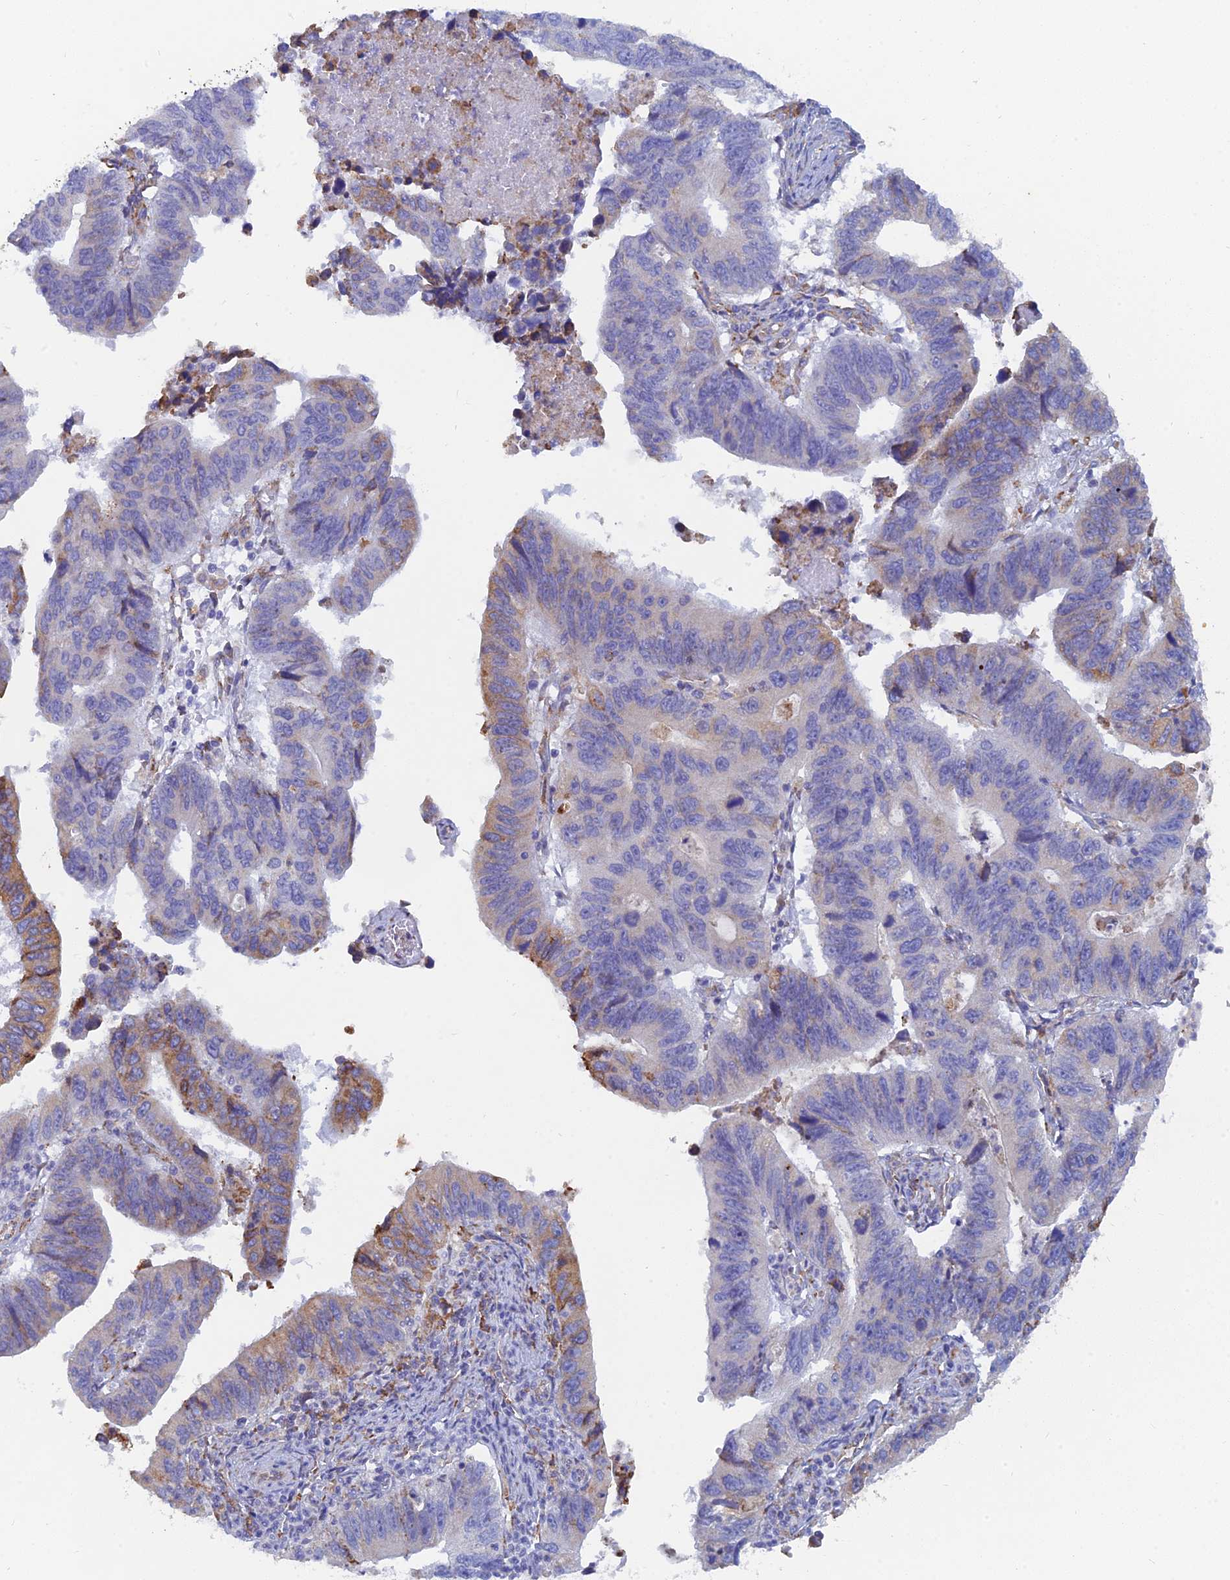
{"staining": {"intensity": "moderate", "quantity": "<25%", "location": "cytoplasmic/membranous"}, "tissue": "stomach cancer", "cell_type": "Tumor cells", "image_type": "cancer", "snomed": [{"axis": "morphology", "description": "Adenocarcinoma, NOS"}, {"axis": "topography", "description": "Stomach"}], "caption": "A micrograph showing moderate cytoplasmic/membranous positivity in about <25% of tumor cells in stomach adenocarcinoma, as visualized by brown immunohistochemical staining.", "gene": "WDR35", "patient": {"sex": "male", "age": 59}}